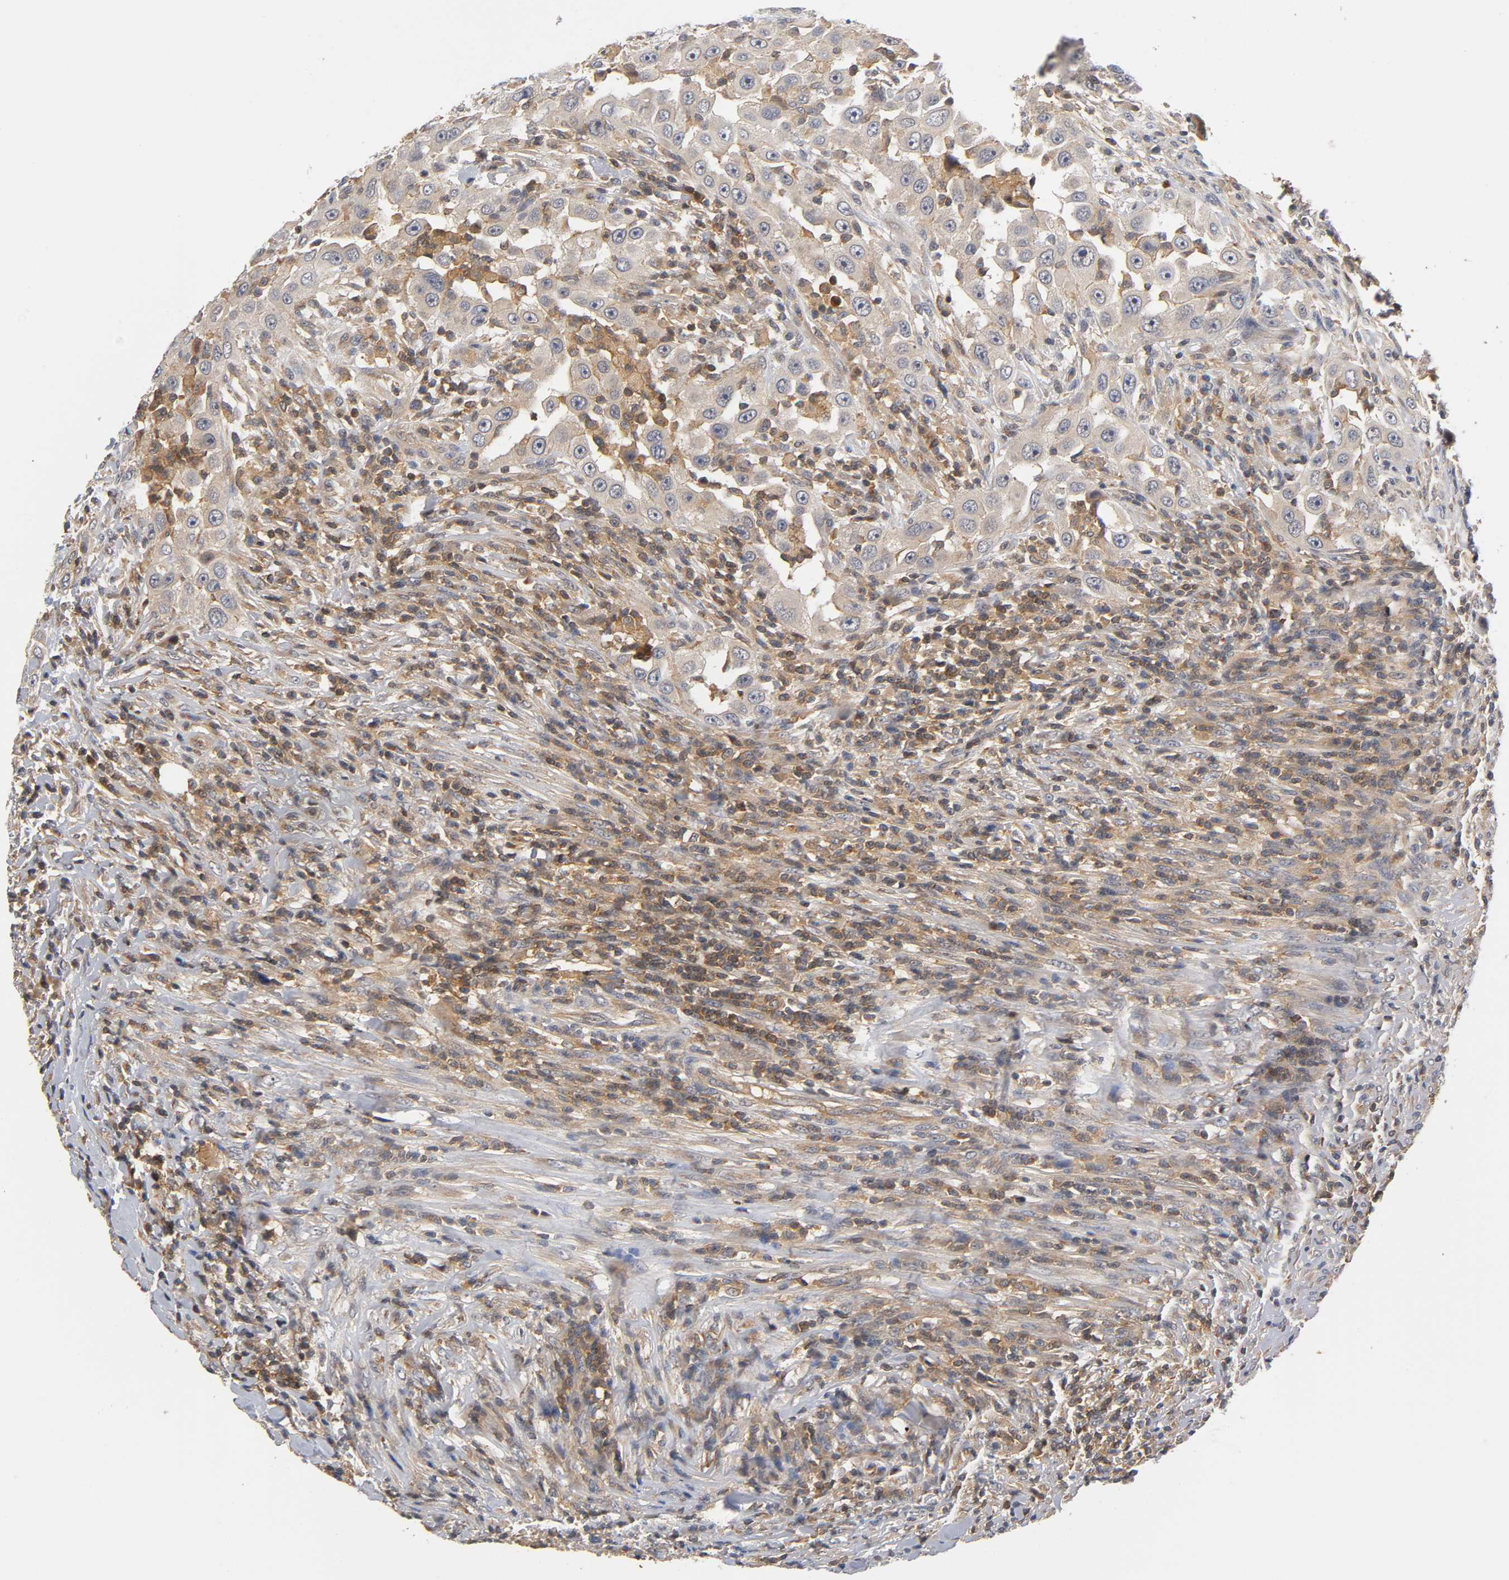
{"staining": {"intensity": "moderate", "quantity": ">75%", "location": "cytoplasmic/membranous"}, "tissue": "head and neck cancer", "cell_type": "Tumor cells", "image_type": "cancer", "snomed": [{"axis": "morphology", "description": "Carcinoma, NOS"}, {"axis": "topography", "description": "Head-Neck"}], "caption": "Head and neck carcinoma stained for a protein displays moderate cytoplasmic/membranous positivity in tumor cells.", "gene": "ACTR2", "patient": {"sex": "male", "age": 87}}